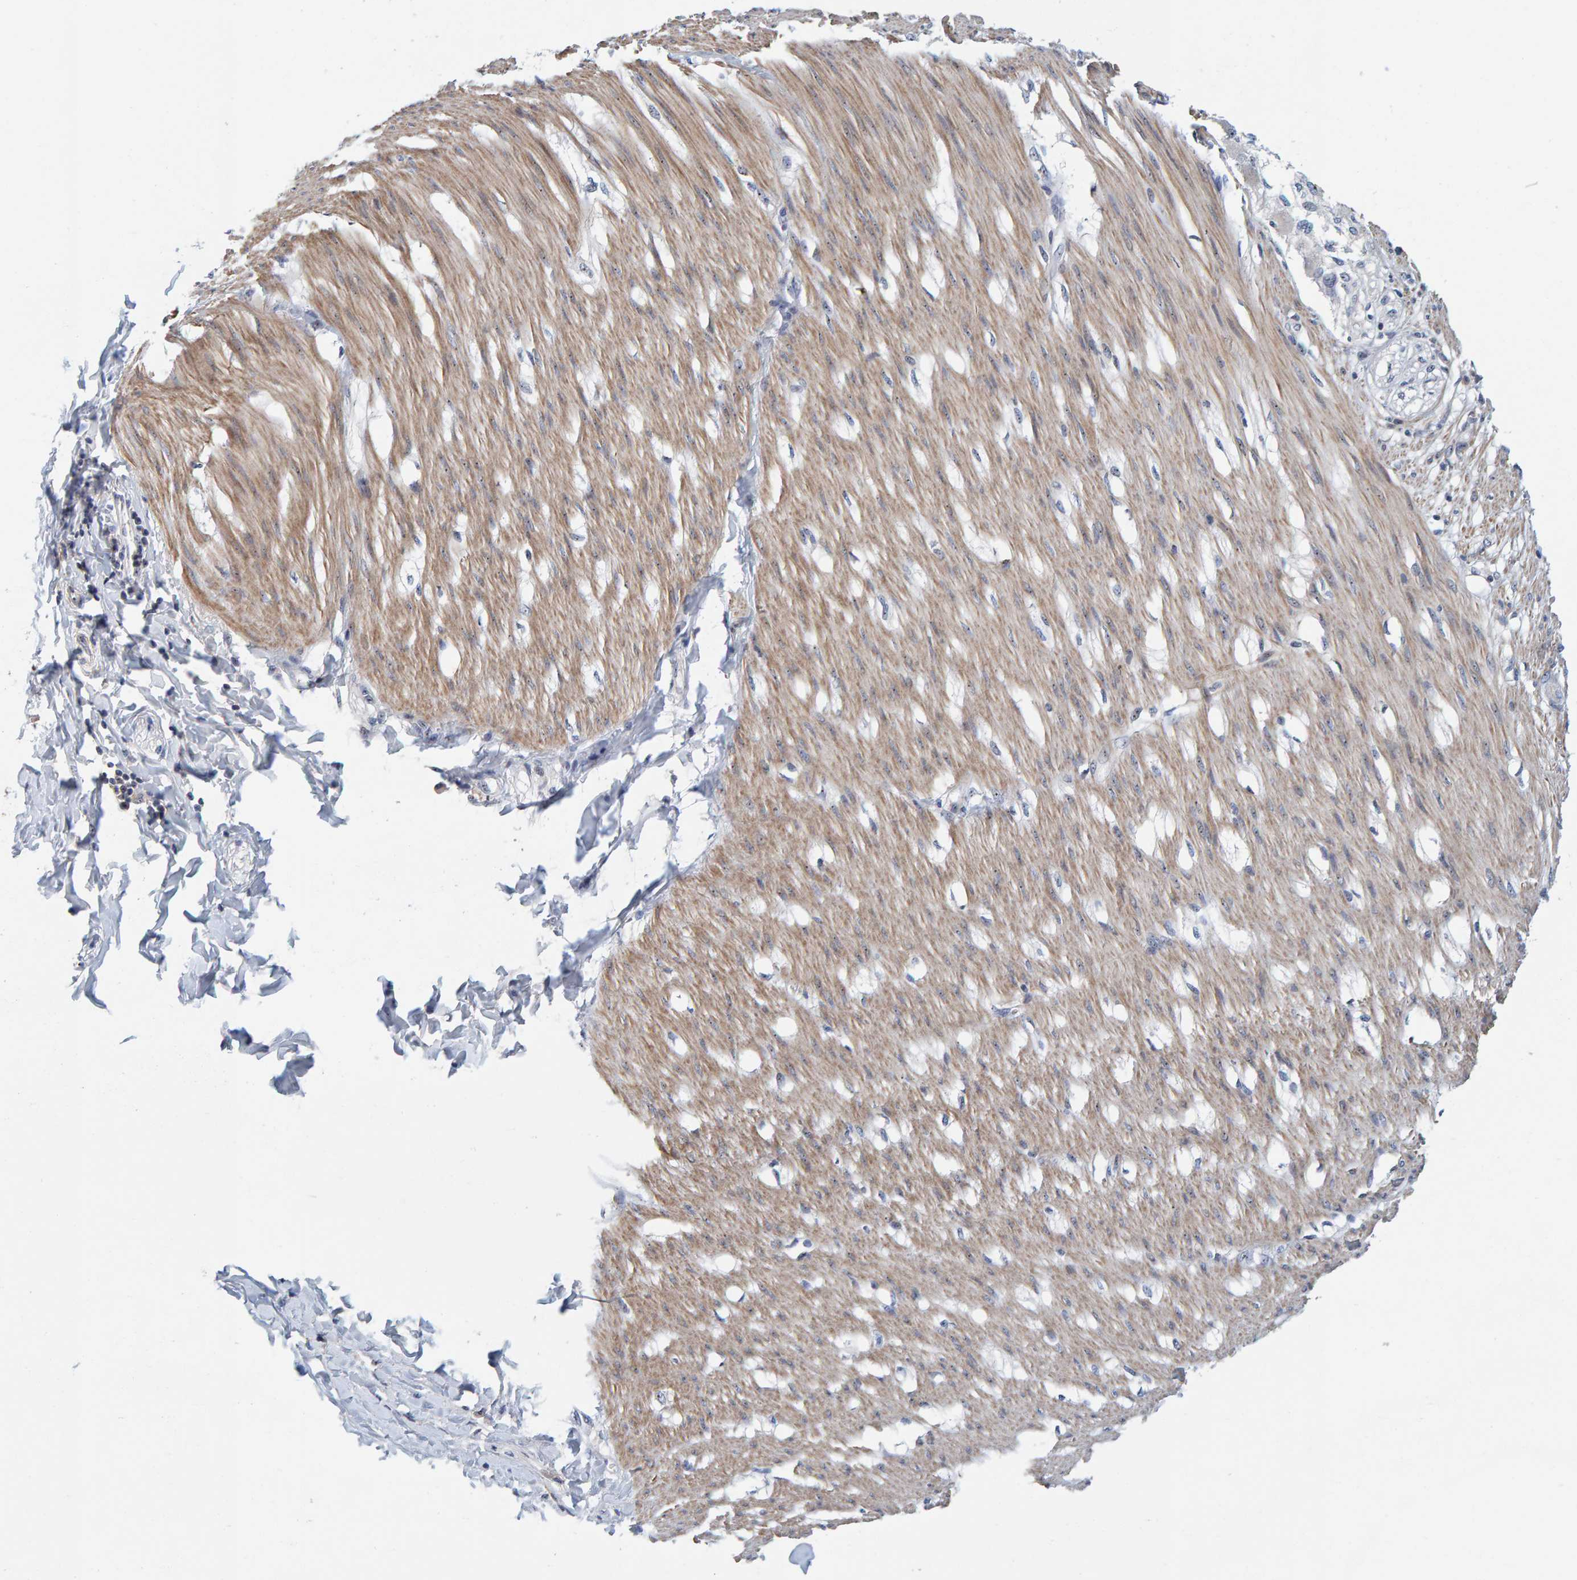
{"staining": {"intensity": "moderate", "quantity": ">75%", "location": "cytoplasmic/membranous,nuclear"}, "tissue": "smooth muscle", "cell_type": "Smooth muscle cells", "image_type": "normal", "snomed": [{"axis": "morphology", "description": "Normal tissue, NOS"}, {"axis": "morphology", "description": "Adenocarcinoma, NOS"}, {"axis": "topography", "description": "Smooth muscle"}, {"axis": "topography", "description": "Colon"}], "caption": "Immunohistochemical staining of unremarkable human smooth muscle shows moderate cytoplasmic/membranous,nuclear protein positivity in about >75% of smooth muscle cells.", "gene": "NOL11", "patient": {"sex": "male", "age": 14}}